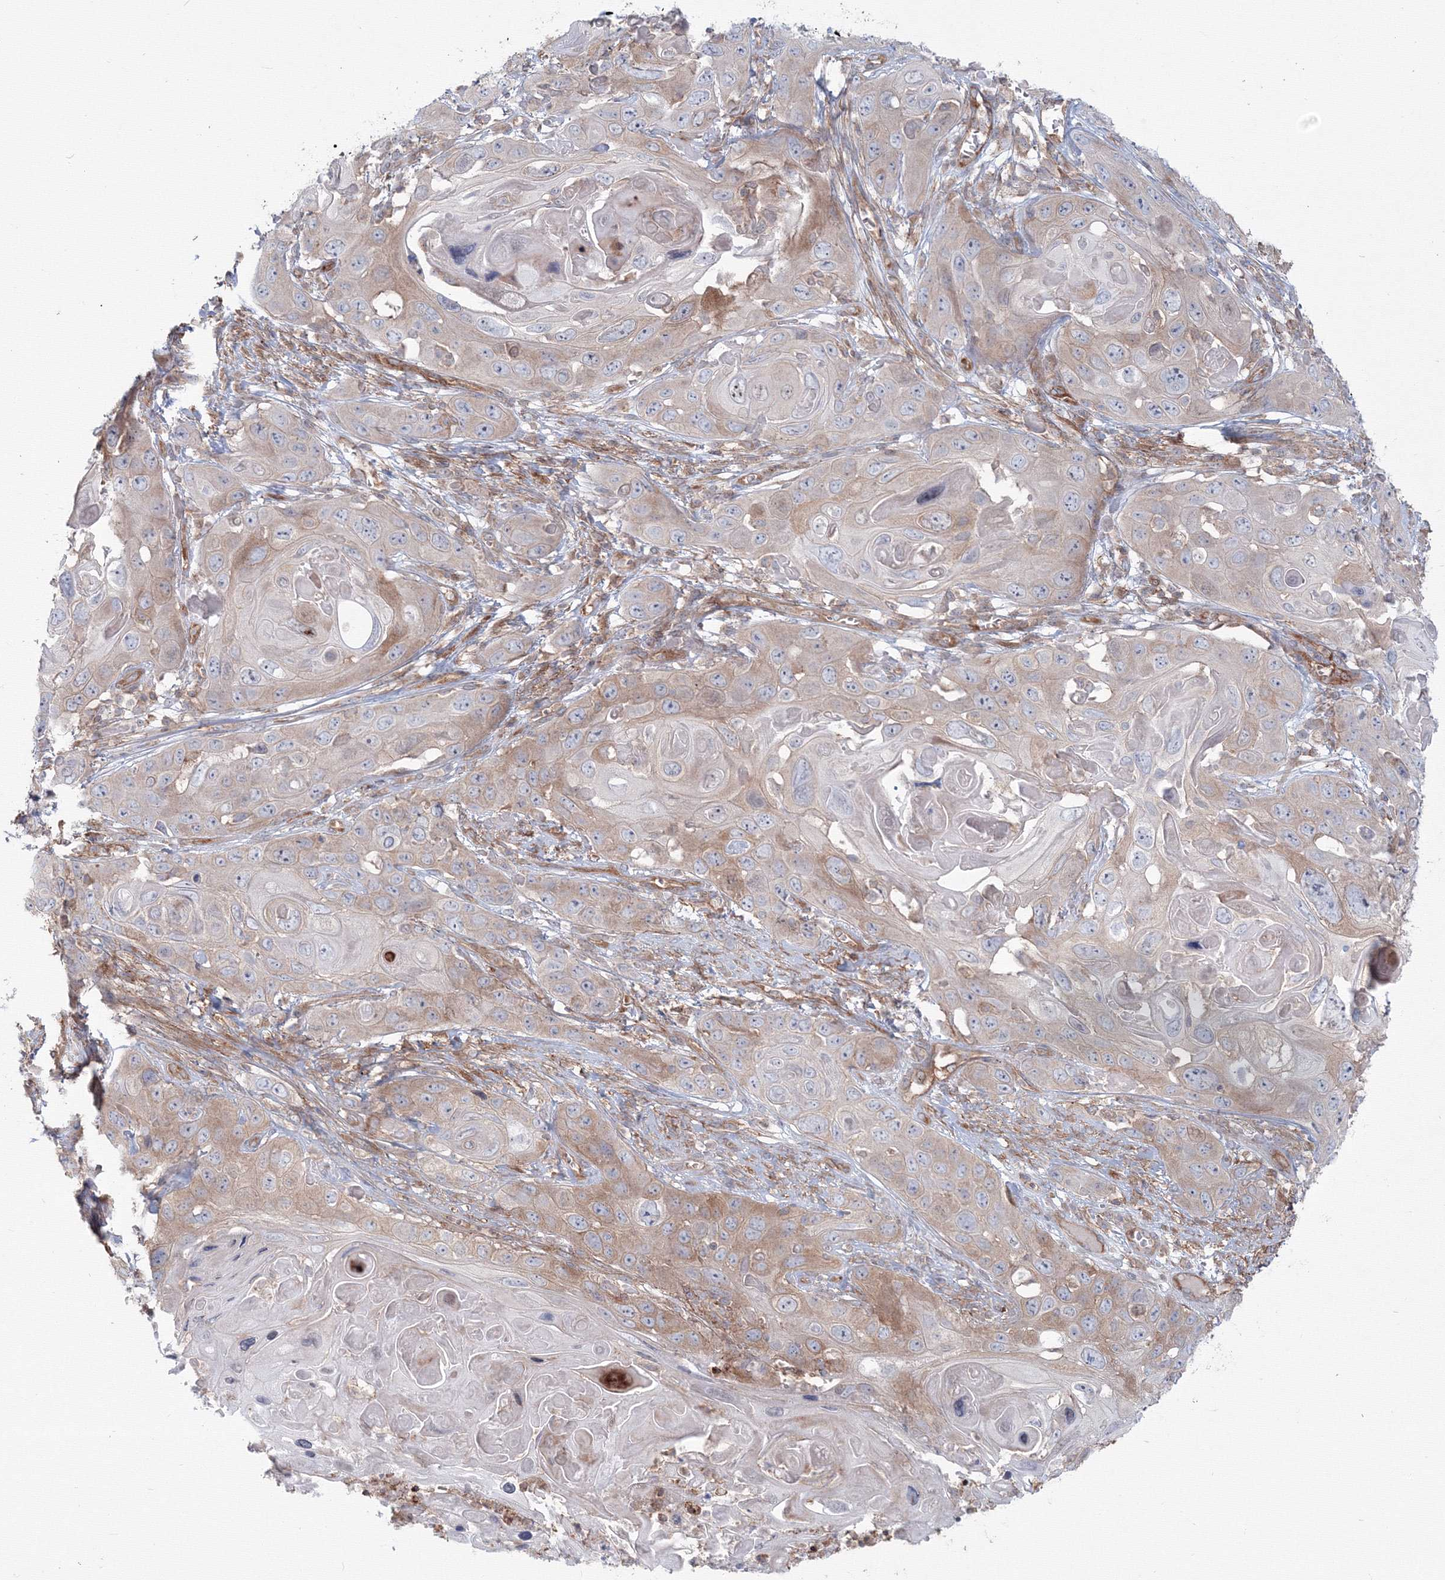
{"staining": {"intensity": "weak", "quantity": "25%-75%", "location": "cytoplasmic/membranous"}, "tissue": "skin cancer", "cell_type": "Tumor cells", "image_type": "cancer", "snomed": [{"axis": "morphology", "description": "Squamous cell carcinoma, NOS"}, {"axis": "topography", "description": "Skin"}], "caption": "Skin cancer stained for a protein (brown) shows weak cytoplasmic/membranous positive expression in about 25%-75% of tumor cells.", "gene": "SH3PXD2A", "patient": {"sex": "male", "age": 55}}